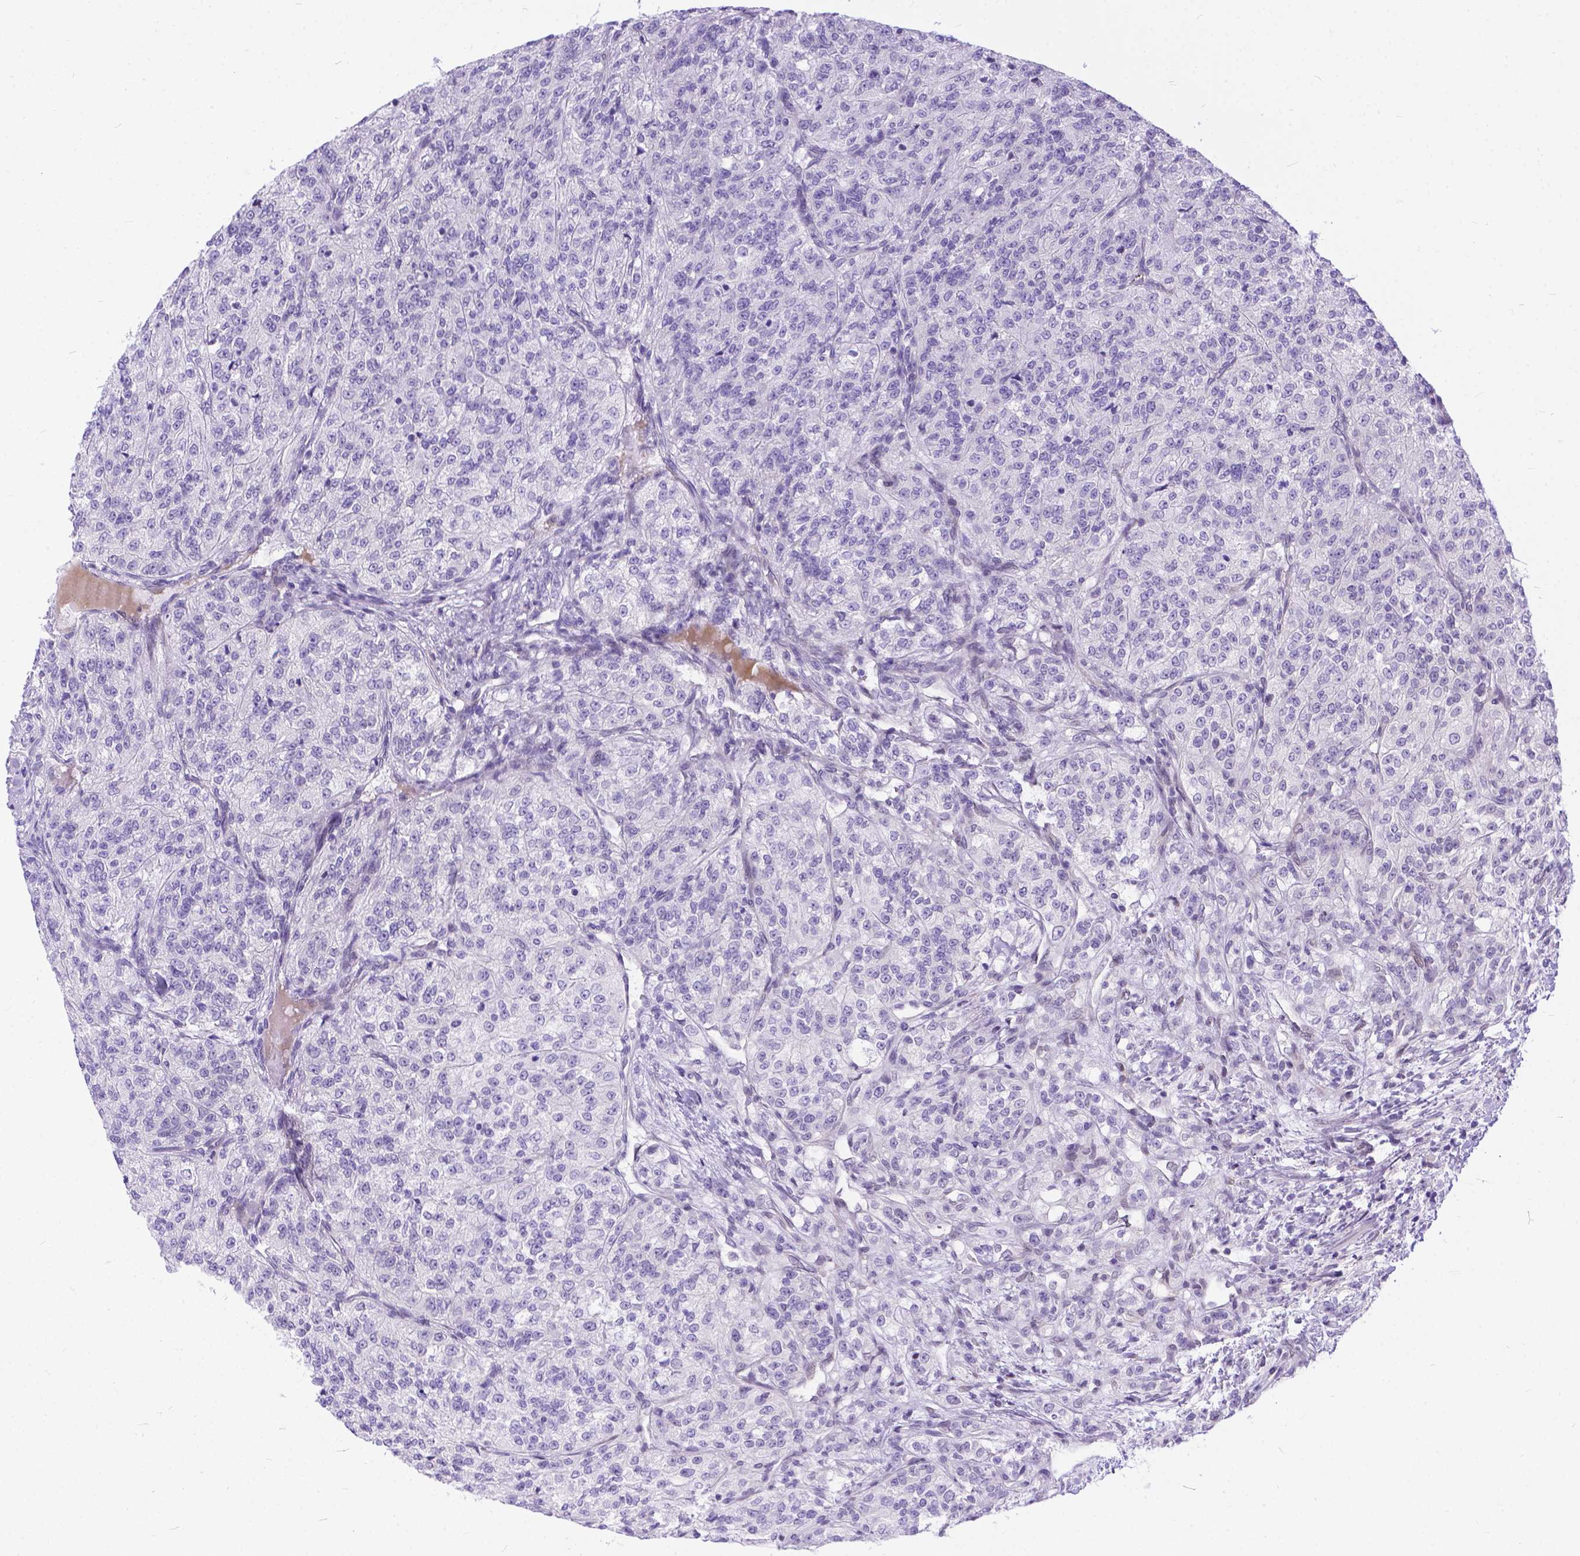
{"staining": {"intensity": "negative", "quantity": "none", "location": "none"}, "tissue": "renal cancer", "cell_type": "Tumor cells", "image_type": "cancer", "snomed": [{"axis": "morphology", "description": "Adenocarcinoma, NOS"}, {"axis": "topography", "description": "Kidney"}], "caption": "A micrograph of human adenocarcinoma (renal) is negative for staining in tumor cells. (DAB (3,3'-diaminobenzidine) immunohistochemistry, high magnification).", "gene": "FAM124B", "patient": {"sex": "female", "age": 63}}